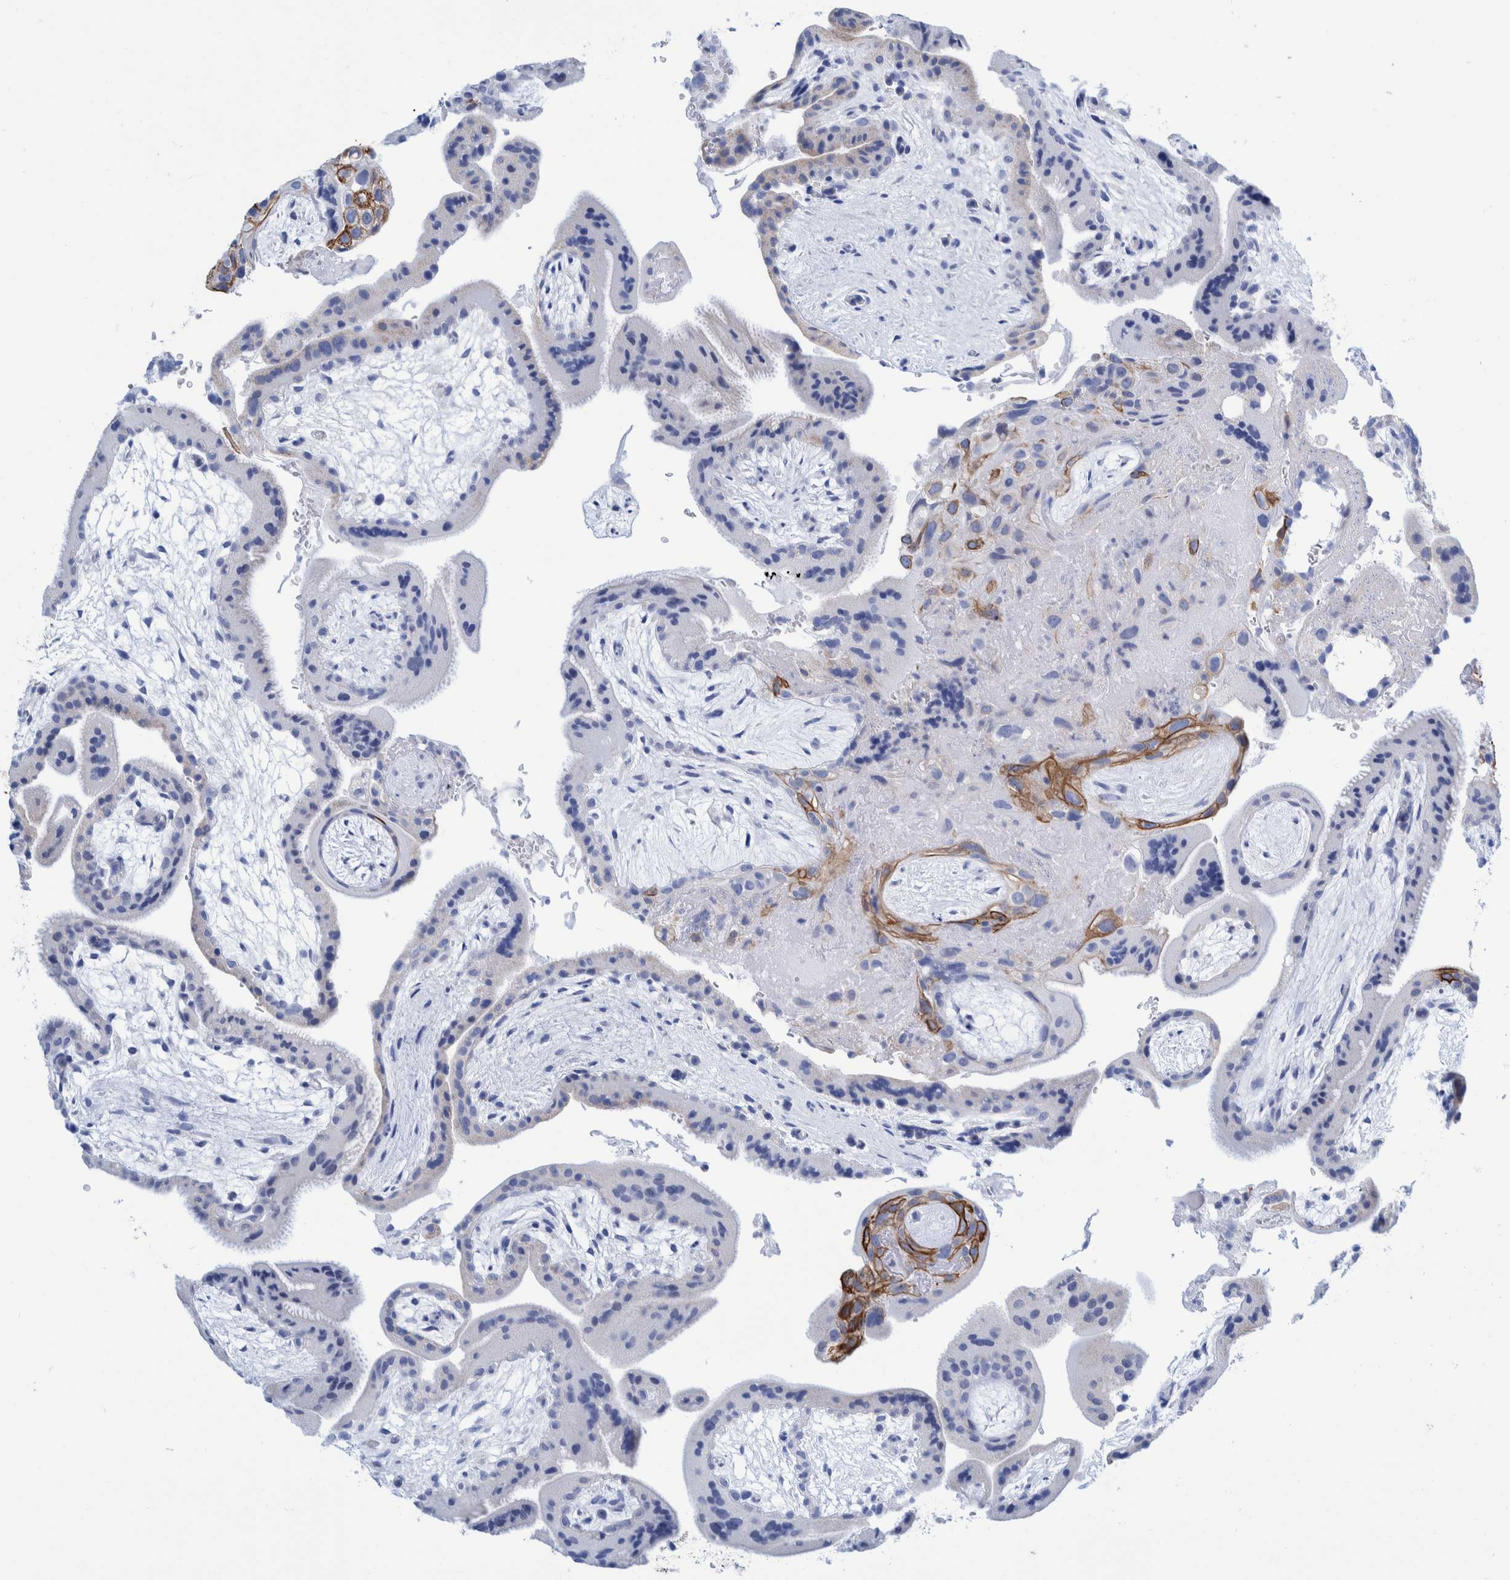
{"staining": {"intensity": "moderate", "quantity": ">75%", "location": "cytoplasmic/membranous"}, "tissue": "placenta", "cell_type": "Decidual cells", "image_type": "normal", "snomed": [{"axis": "morphology", "description": "Normal tissue, NOS"}, {"axis": "topography", "description": "Placenta"}], "caption": "This micrograph shows IHC staining of normal human placenta, with medium moderate cytoplasmic/membranous staining in approximately >75% of decidual cells.", "gene": "KRT14", "patient": {"sex": "female", "age": 35}}